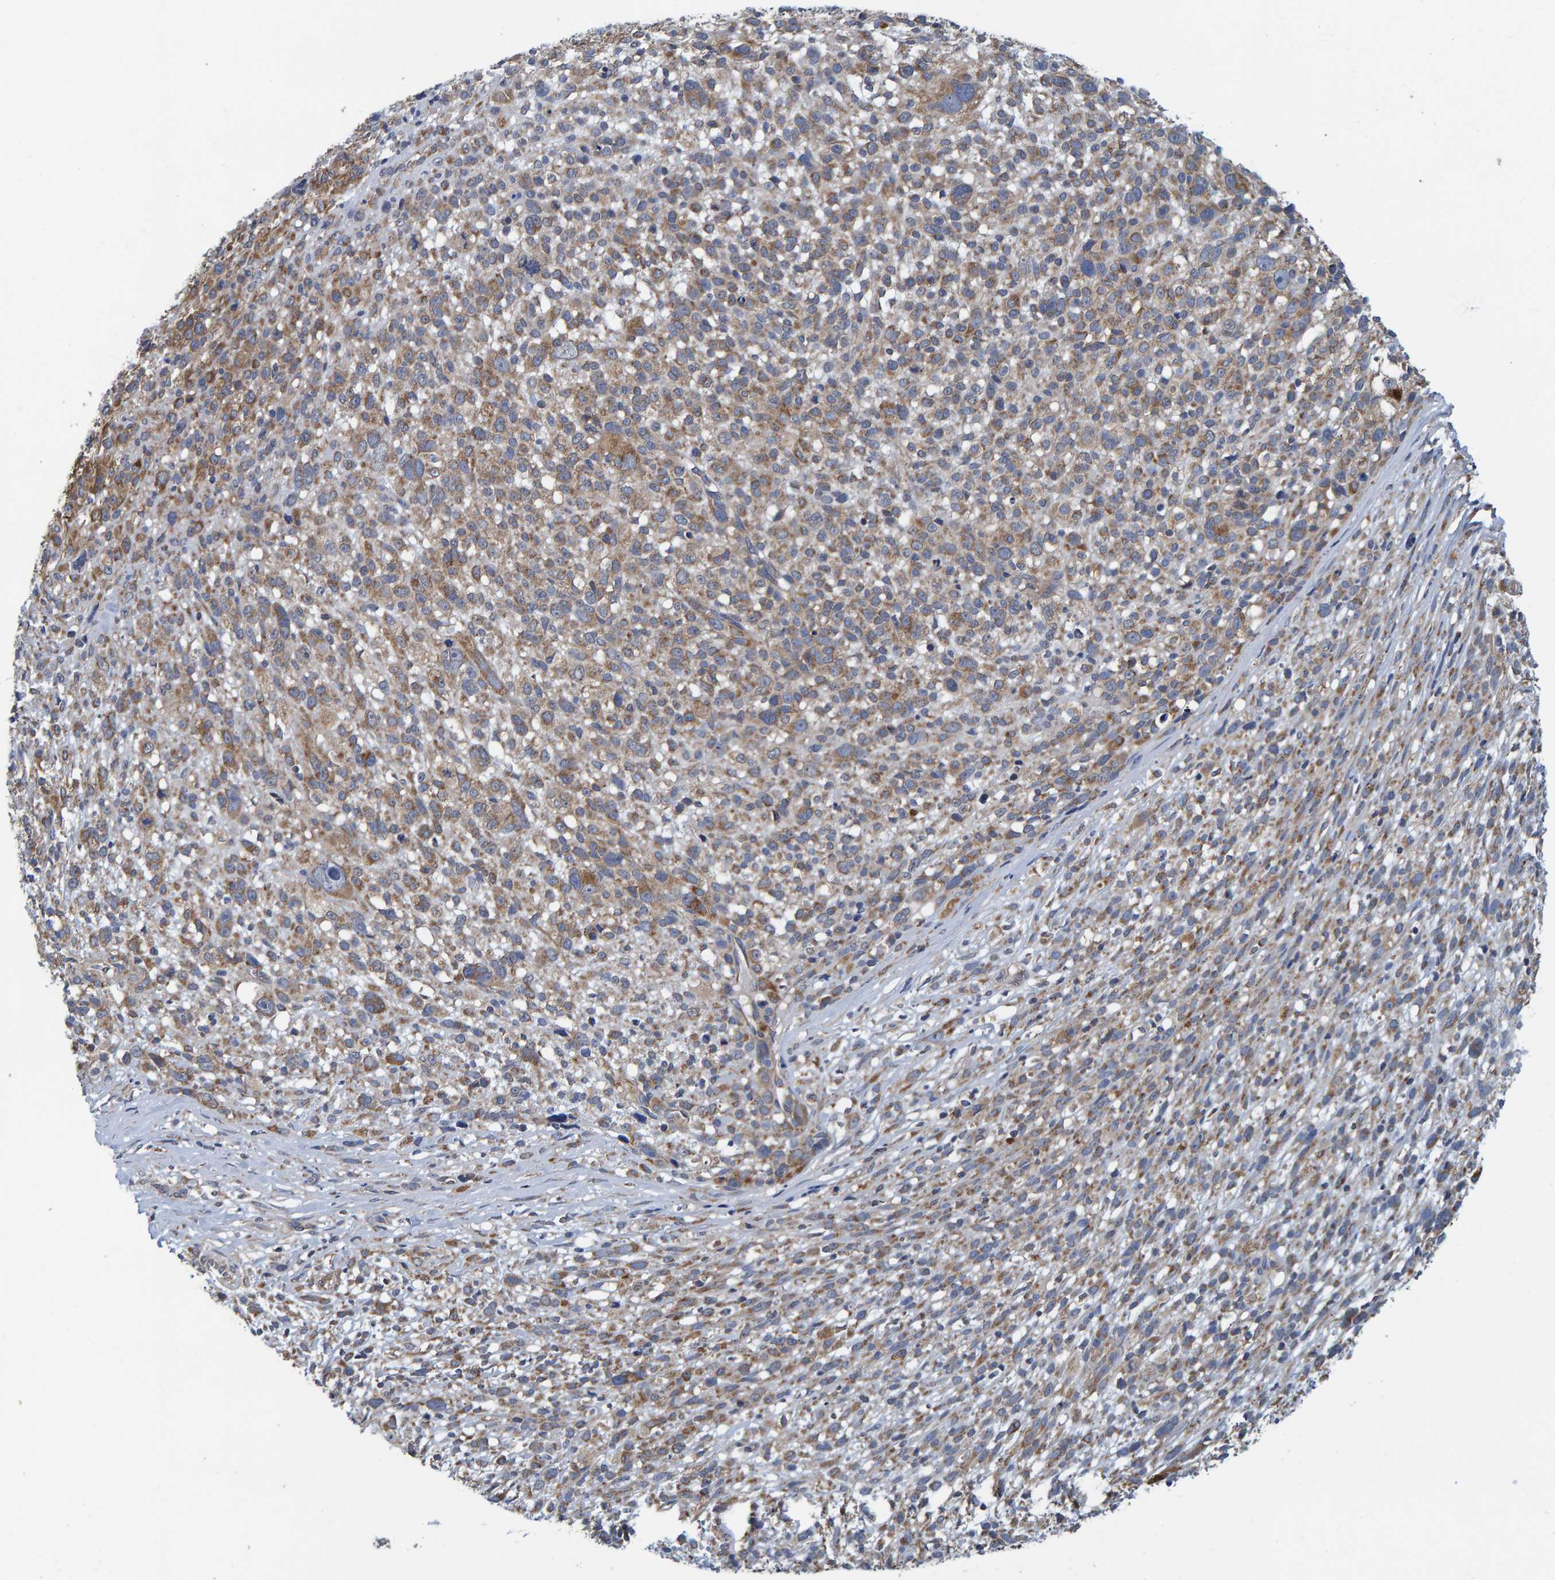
{"staining": {"intensity": "weak", "quantity": ">75%", "location": "cytoplasmic/membranous"}, "tissue": "melanoma", "cell_type": "Tumor cells", "image_type": "cancer", "snomed": [{"axis": "morphology", "description": "Malignant melanoma, NOS"}, {"axis": "topography", "description": "Skin"}], "caption": "An image of human melanoma stained for a protein reveals weak cytoplasmic/membranous brown staining in tumor cells. (brown staining indicates protein expression, while blue staining denotes nuclei).", "gene": "LRSAM1", "patient": {"sex": "female", "age": 55}}